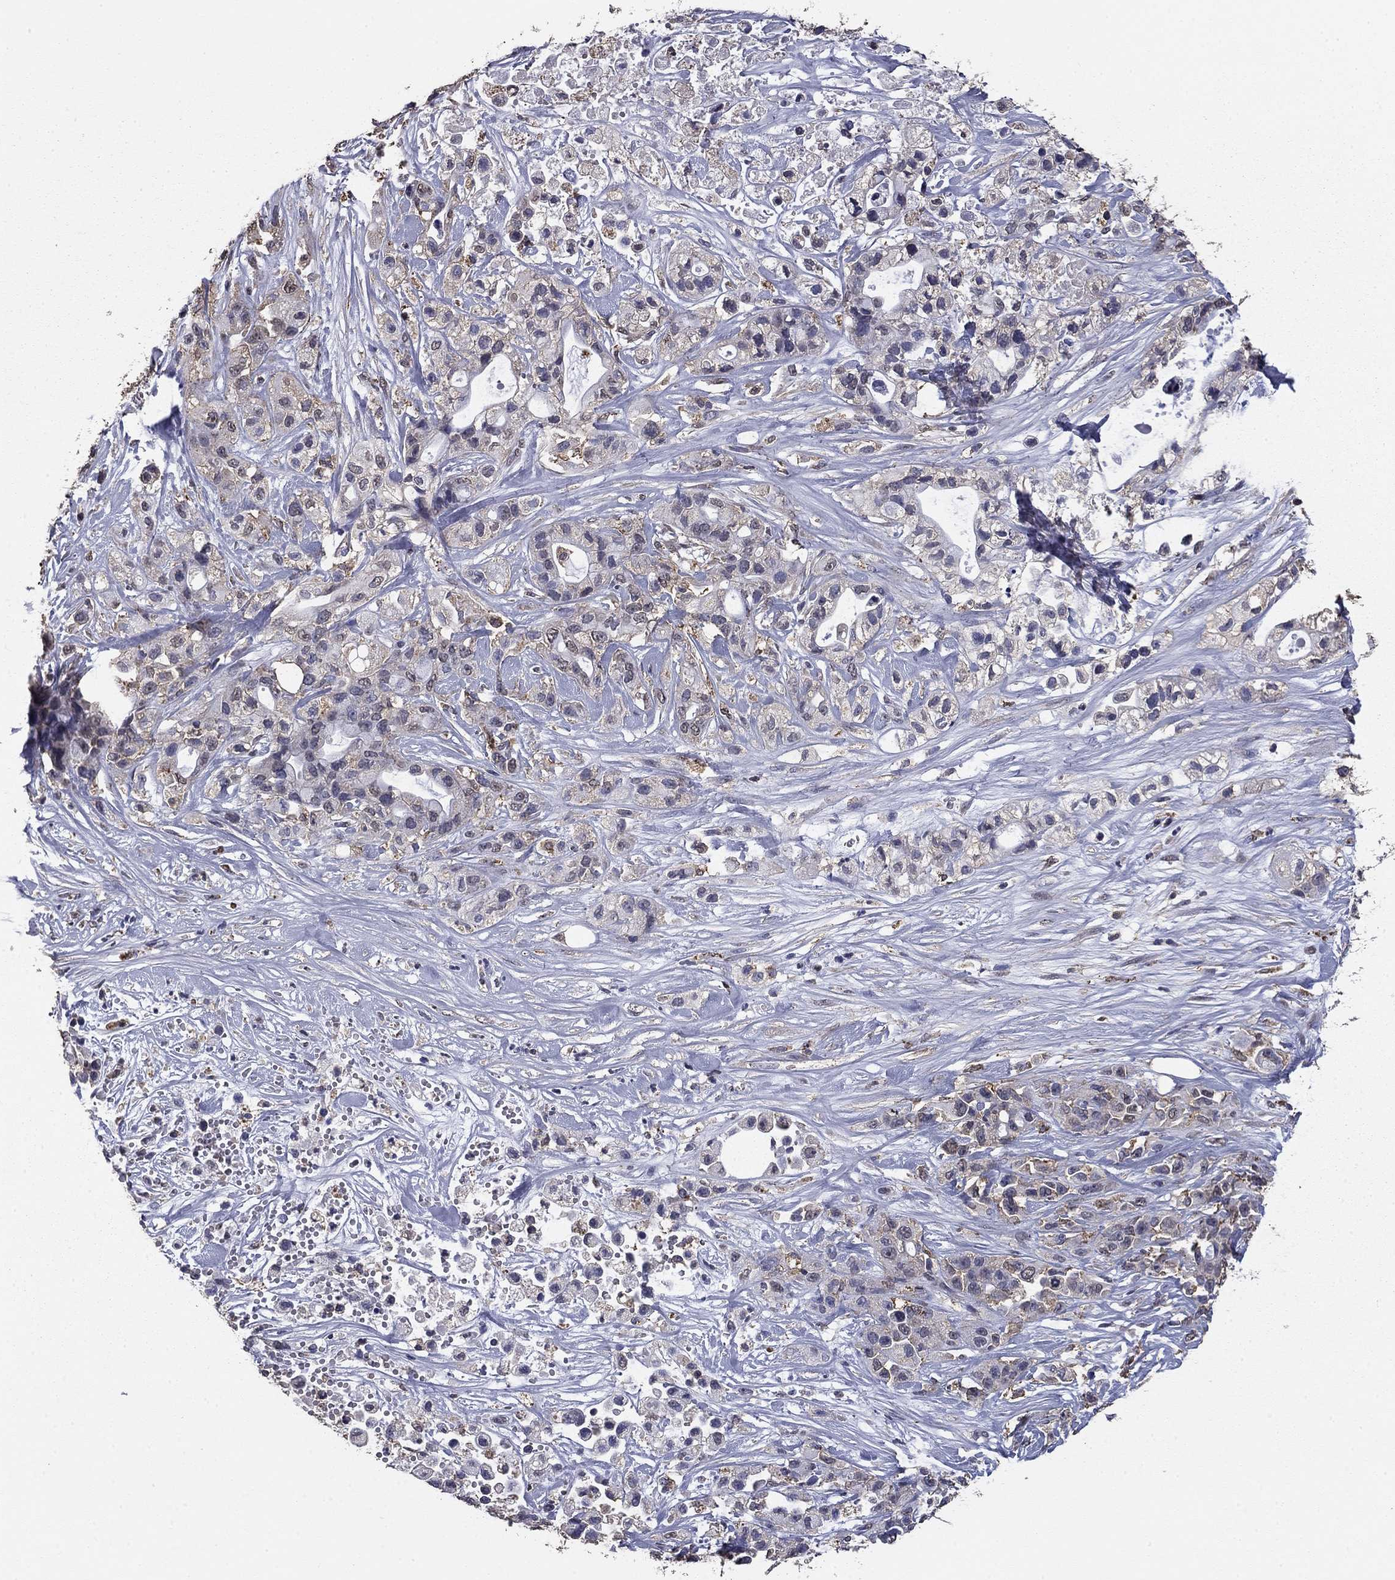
{"staining": {"intensity": "negative", "quantity": "none", "location": "none"}, "tissue": "pancreatic cancer", "cell_type": "Tumor cells", "image_type": "cancer", "snomed": [{"axis": "morphology", "description": "Adenocarcinoma, NOS"}, {"axis": "topography", "description": "Pancreas"}], "caption": "Immunohistochemical staining of human pancreatic adenocarcinoma shows no significant positivity in tumor cells.", "gene": "MFAP3L", "patient": {"sex": "male", "age": 44}}